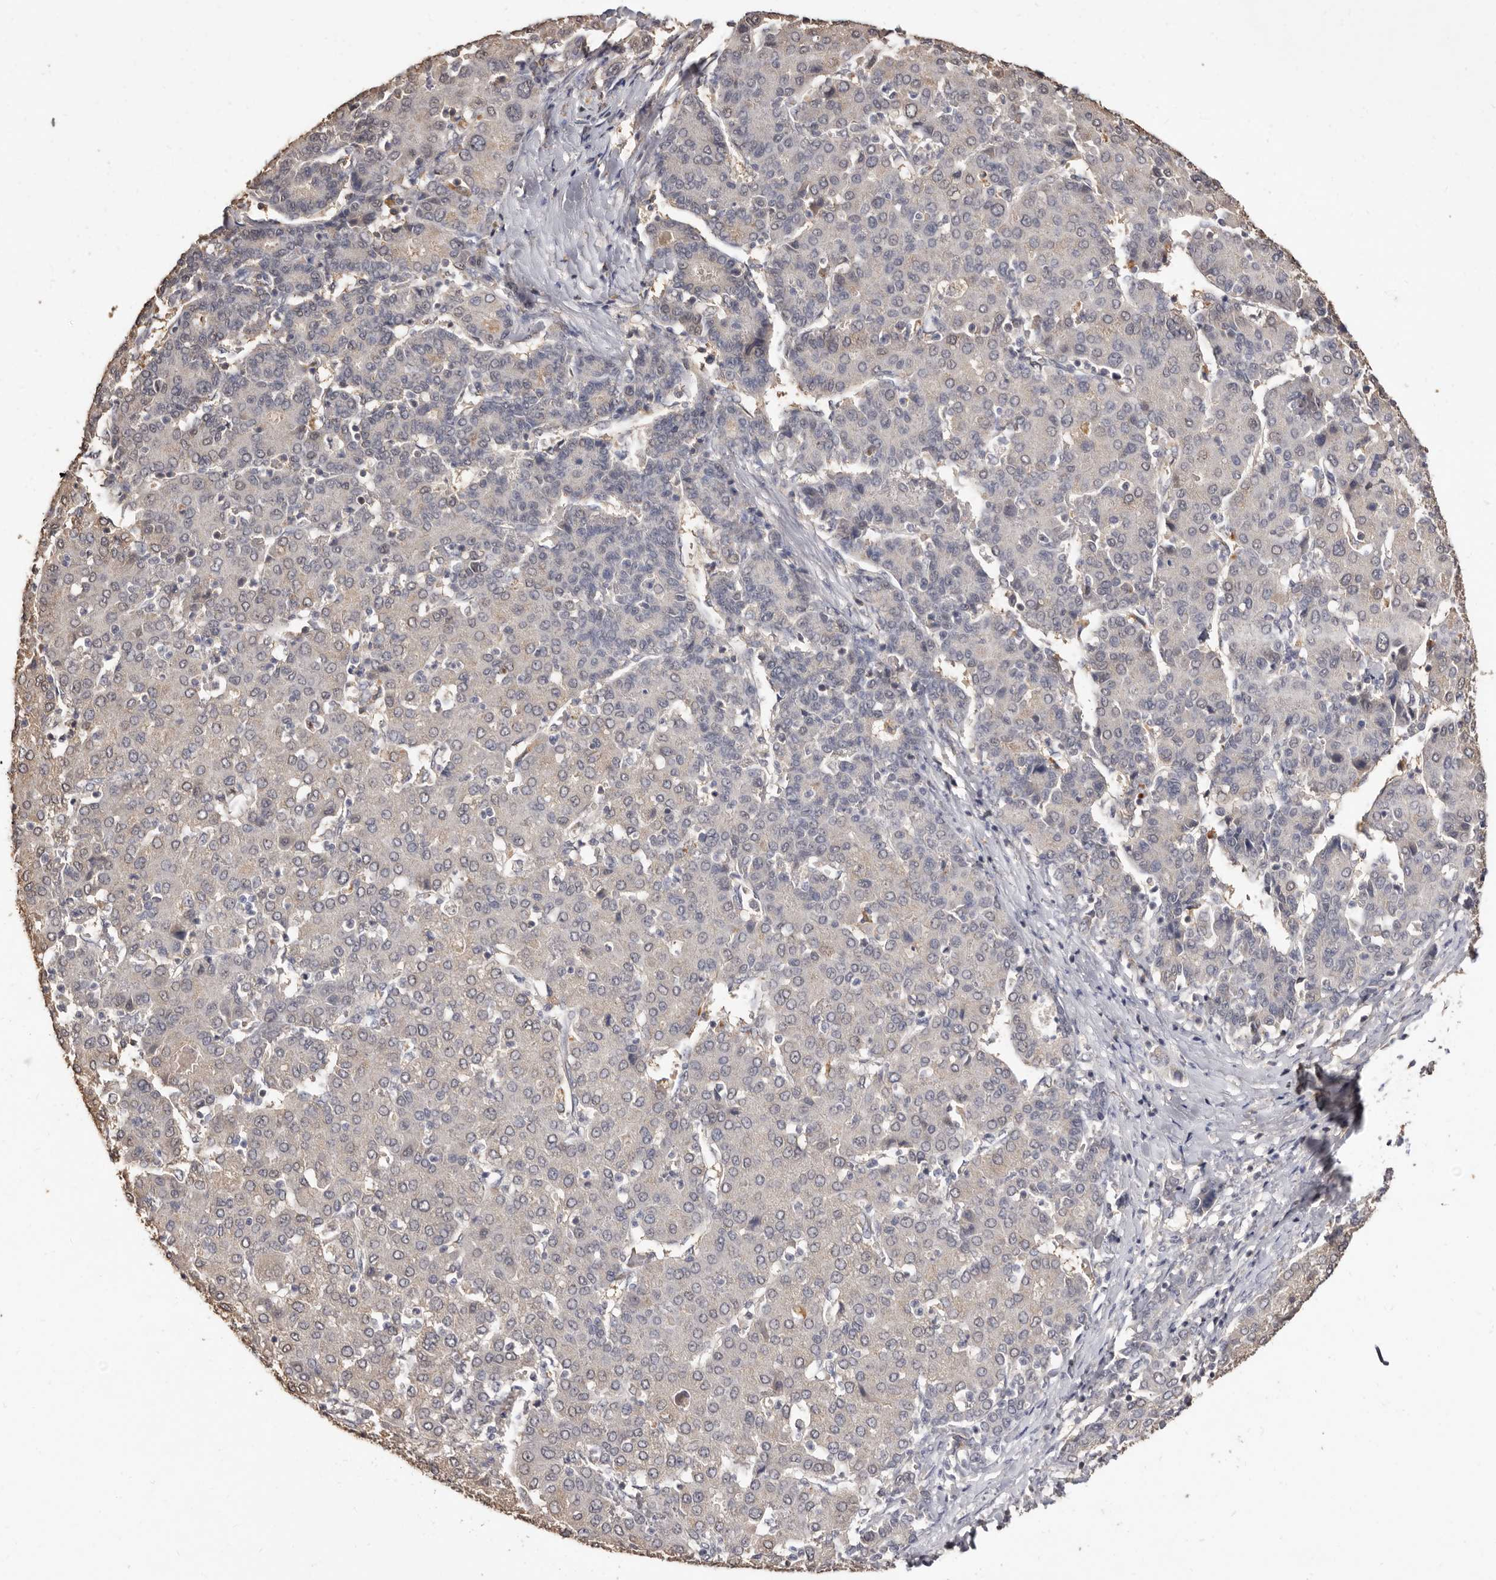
{"staining": {"intensity": "negative", "quantity": "none", "location": "none"}, "tissue": "liver cancer", "cell_type": "Tumor cells", "image_type": "cancer", "snomed": [{"axis": "morphology", "description": "Carcinoma, Hepatocellular, NOS"}, {"axis": "topography", "description": "Liver"}], "caption": "IHC micrograph of hepatocellular carcinoma (liver) stained for a protein (brown), which reveals no staining in tumor cells.", "gene": "INAVA", "patient": {"sex": "male", "age": 65}}